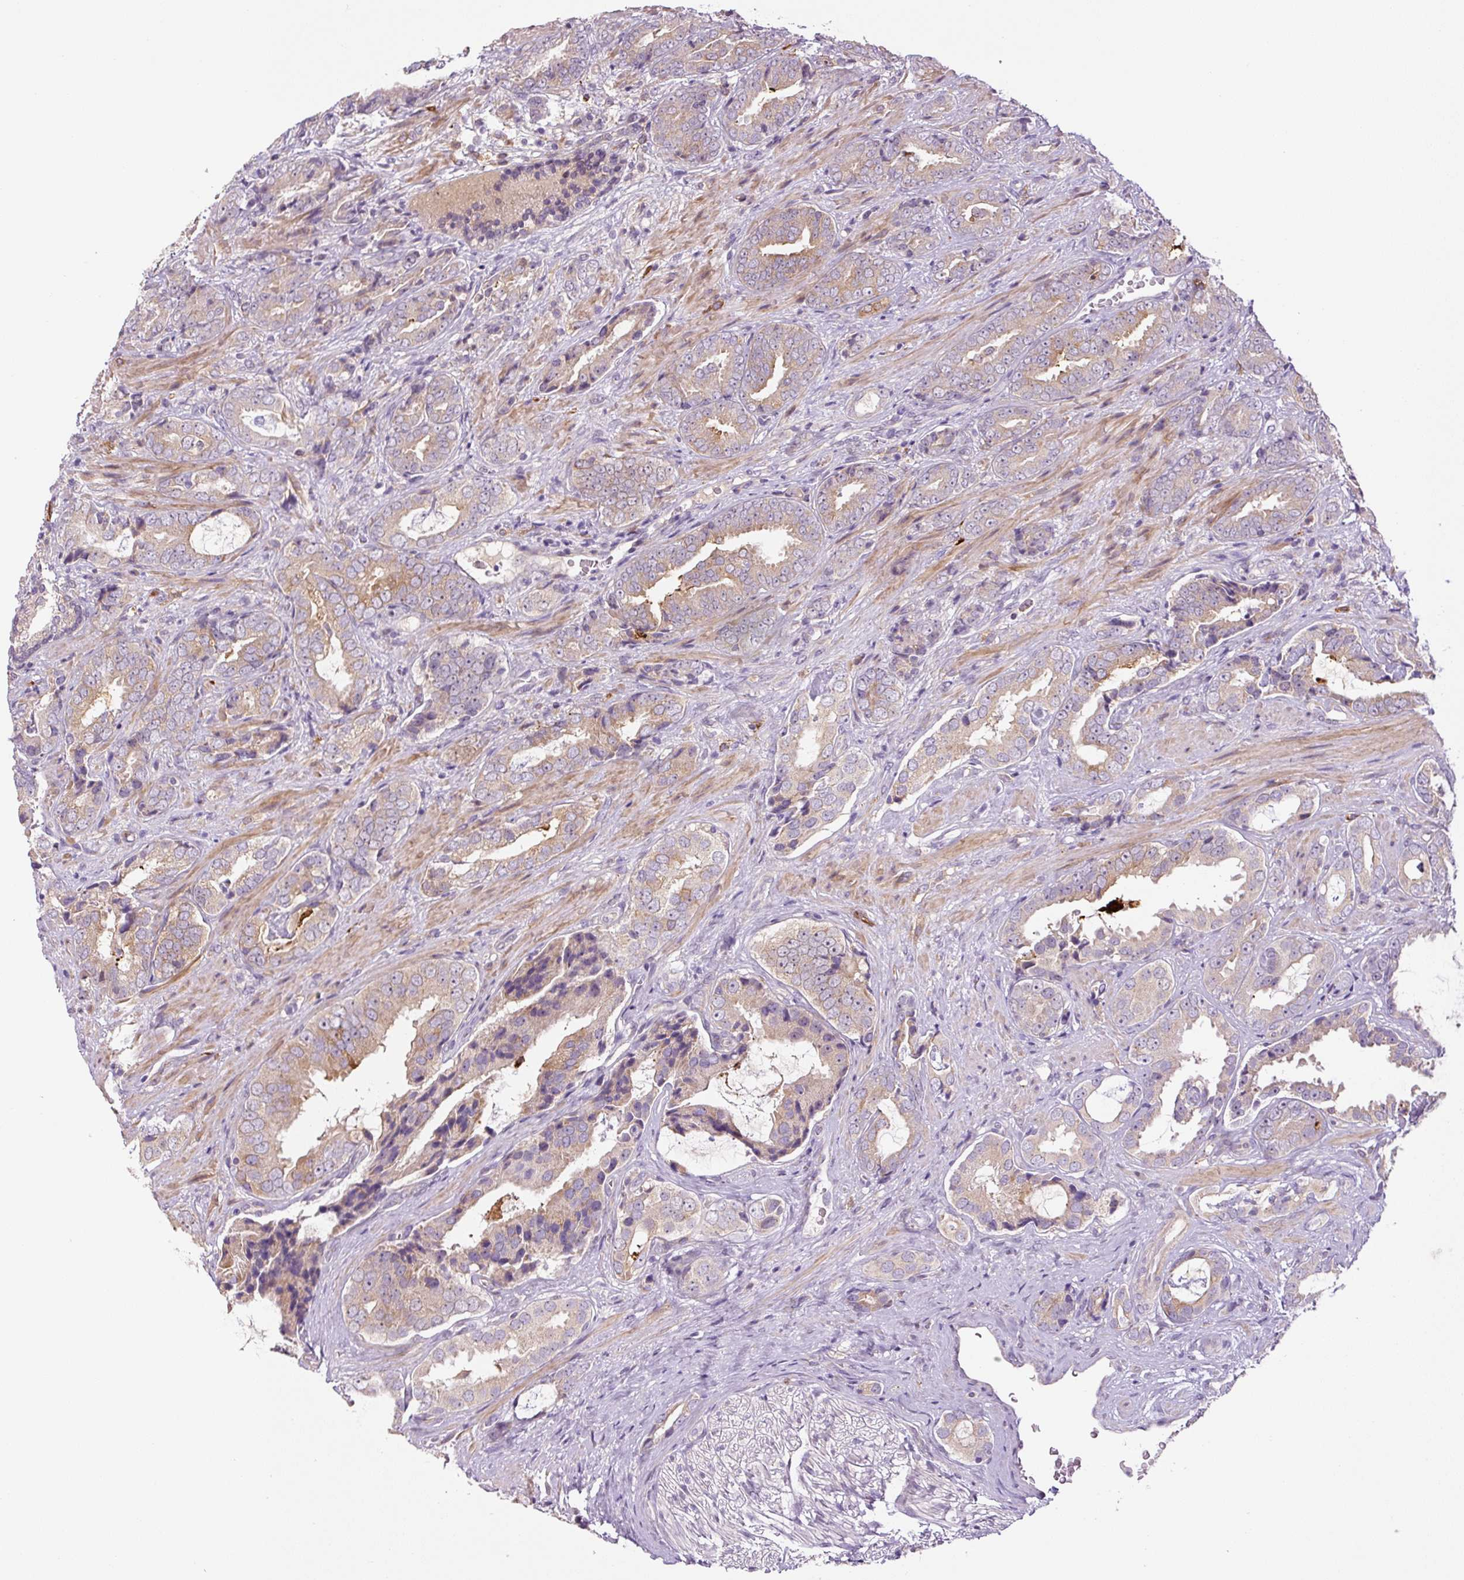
{"staining": {"intensity": "weak", "quantity": "25%-75%", "location": "cytoplasmic/membranous"}, "tissue": "prostate cancer", "cell_type": "Tumor cells", "image_type": "cancer", "snomed": [{"axis": "morphology", "description": "Adenocarcinoma, High grade"}, {"axis": "topography", "description": "Prostate"}], "caption": "High-magnification brightfield microscopy of adenocarcinoma (high-grade) (prostate) stained with DAB (3,3'-diaminobenzidine) (brown) and counterstained with hematoxylin (blue). tumor cells exhibit weak cytoplasmic/membranous staining is present in approximately25%-75% of cells.", "gene": "FUT10", "patient": {"sex": "male", "age": 71}}